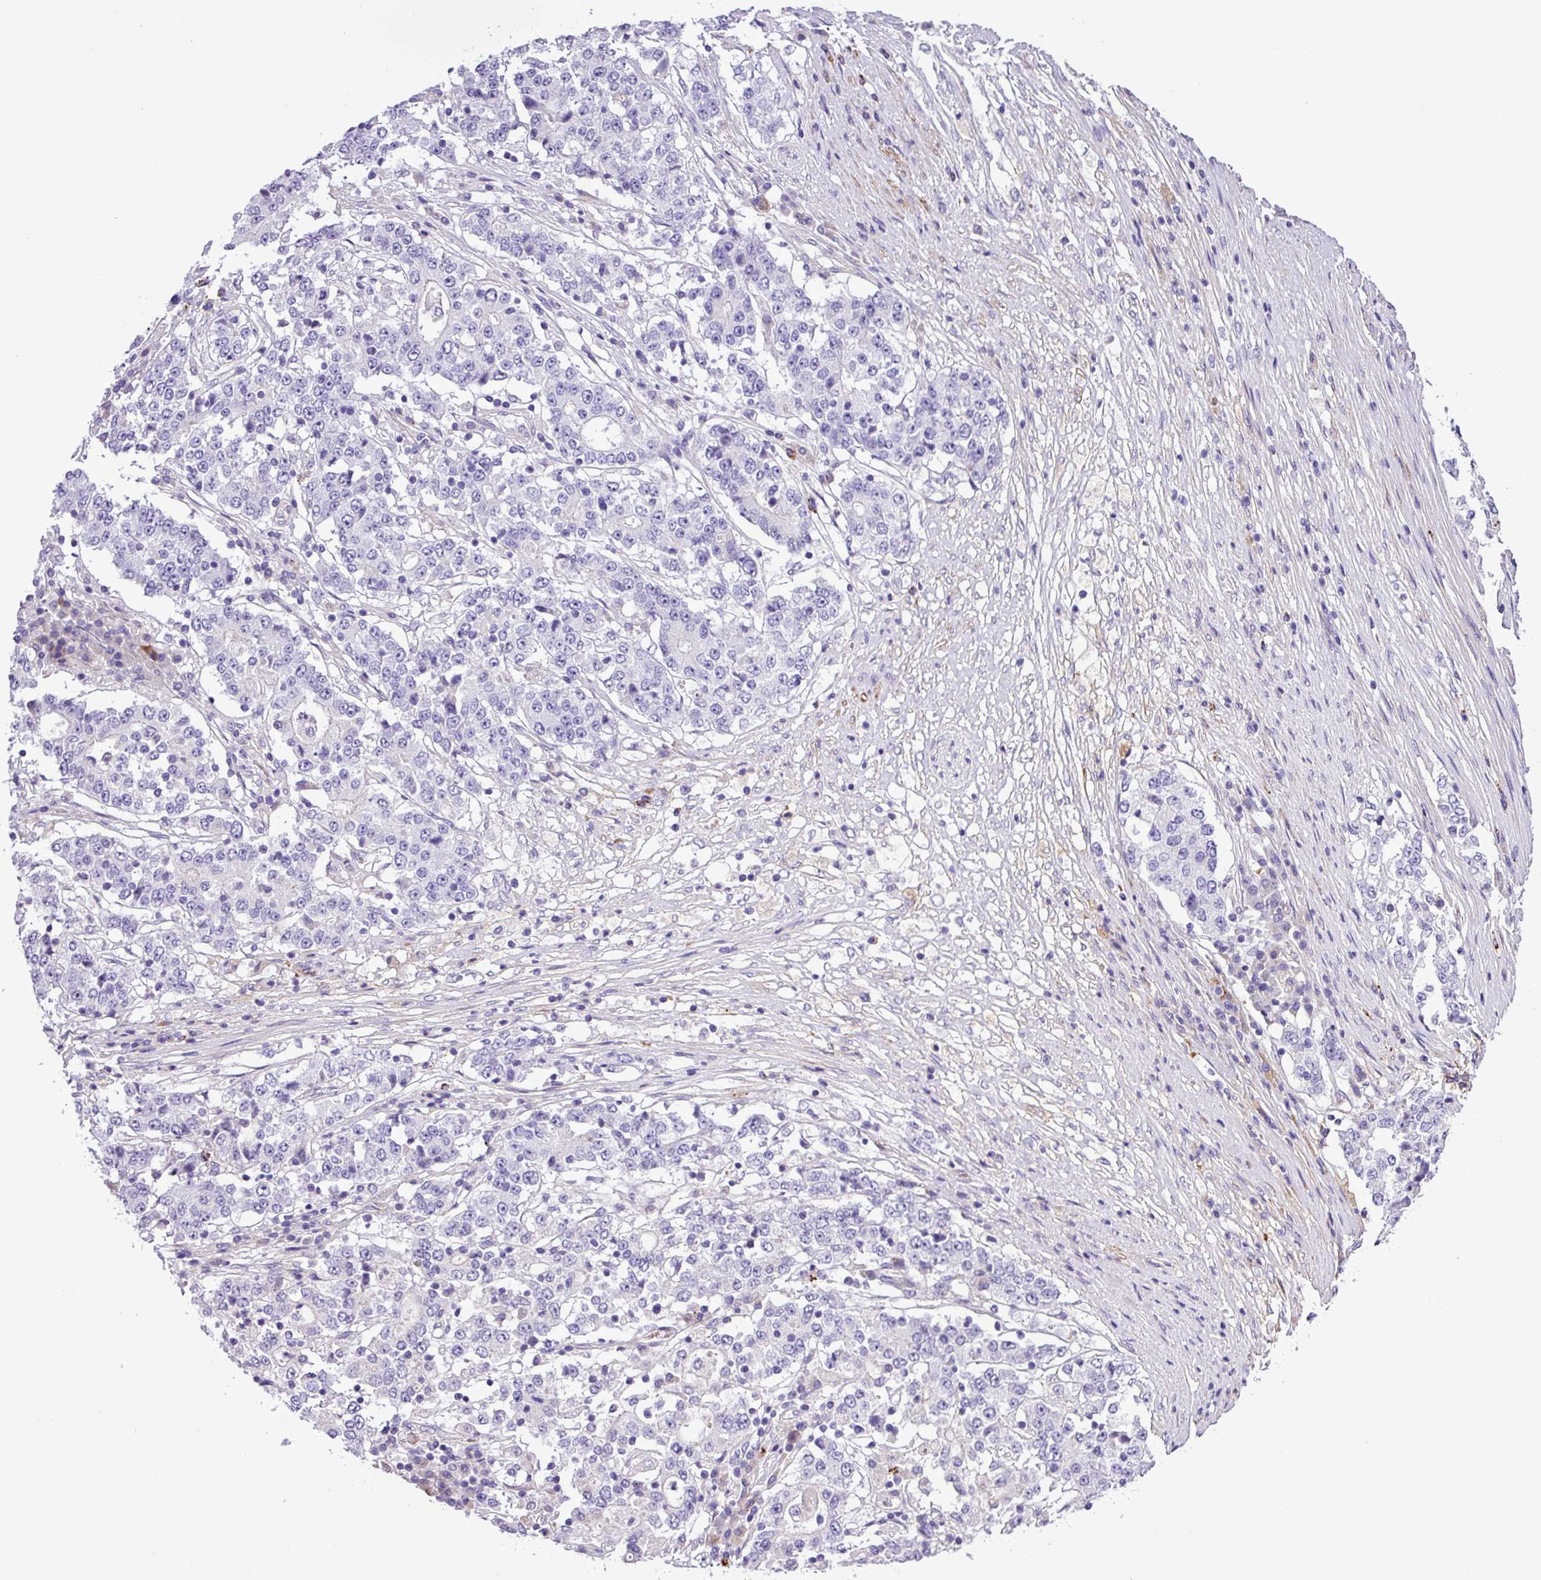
{"staining": {"intensity": "negative", "quantity": "none", "location": "none"}, "tissue": "stomach cancer", "cell_type": "Tumor cells", "image_type": "cancer", "snomed": [{"axis": "morphology", "description": "Adenocarcinoma, NOS"}, {"axis": "topography", "description": "Stomach"}], "caption": "A photomicrograph of human adenocarcinoma (stomach) is negative for staining in tumor cells.", "gene": "C11orf91", "patient": {"sex": "male", "age": 59}}